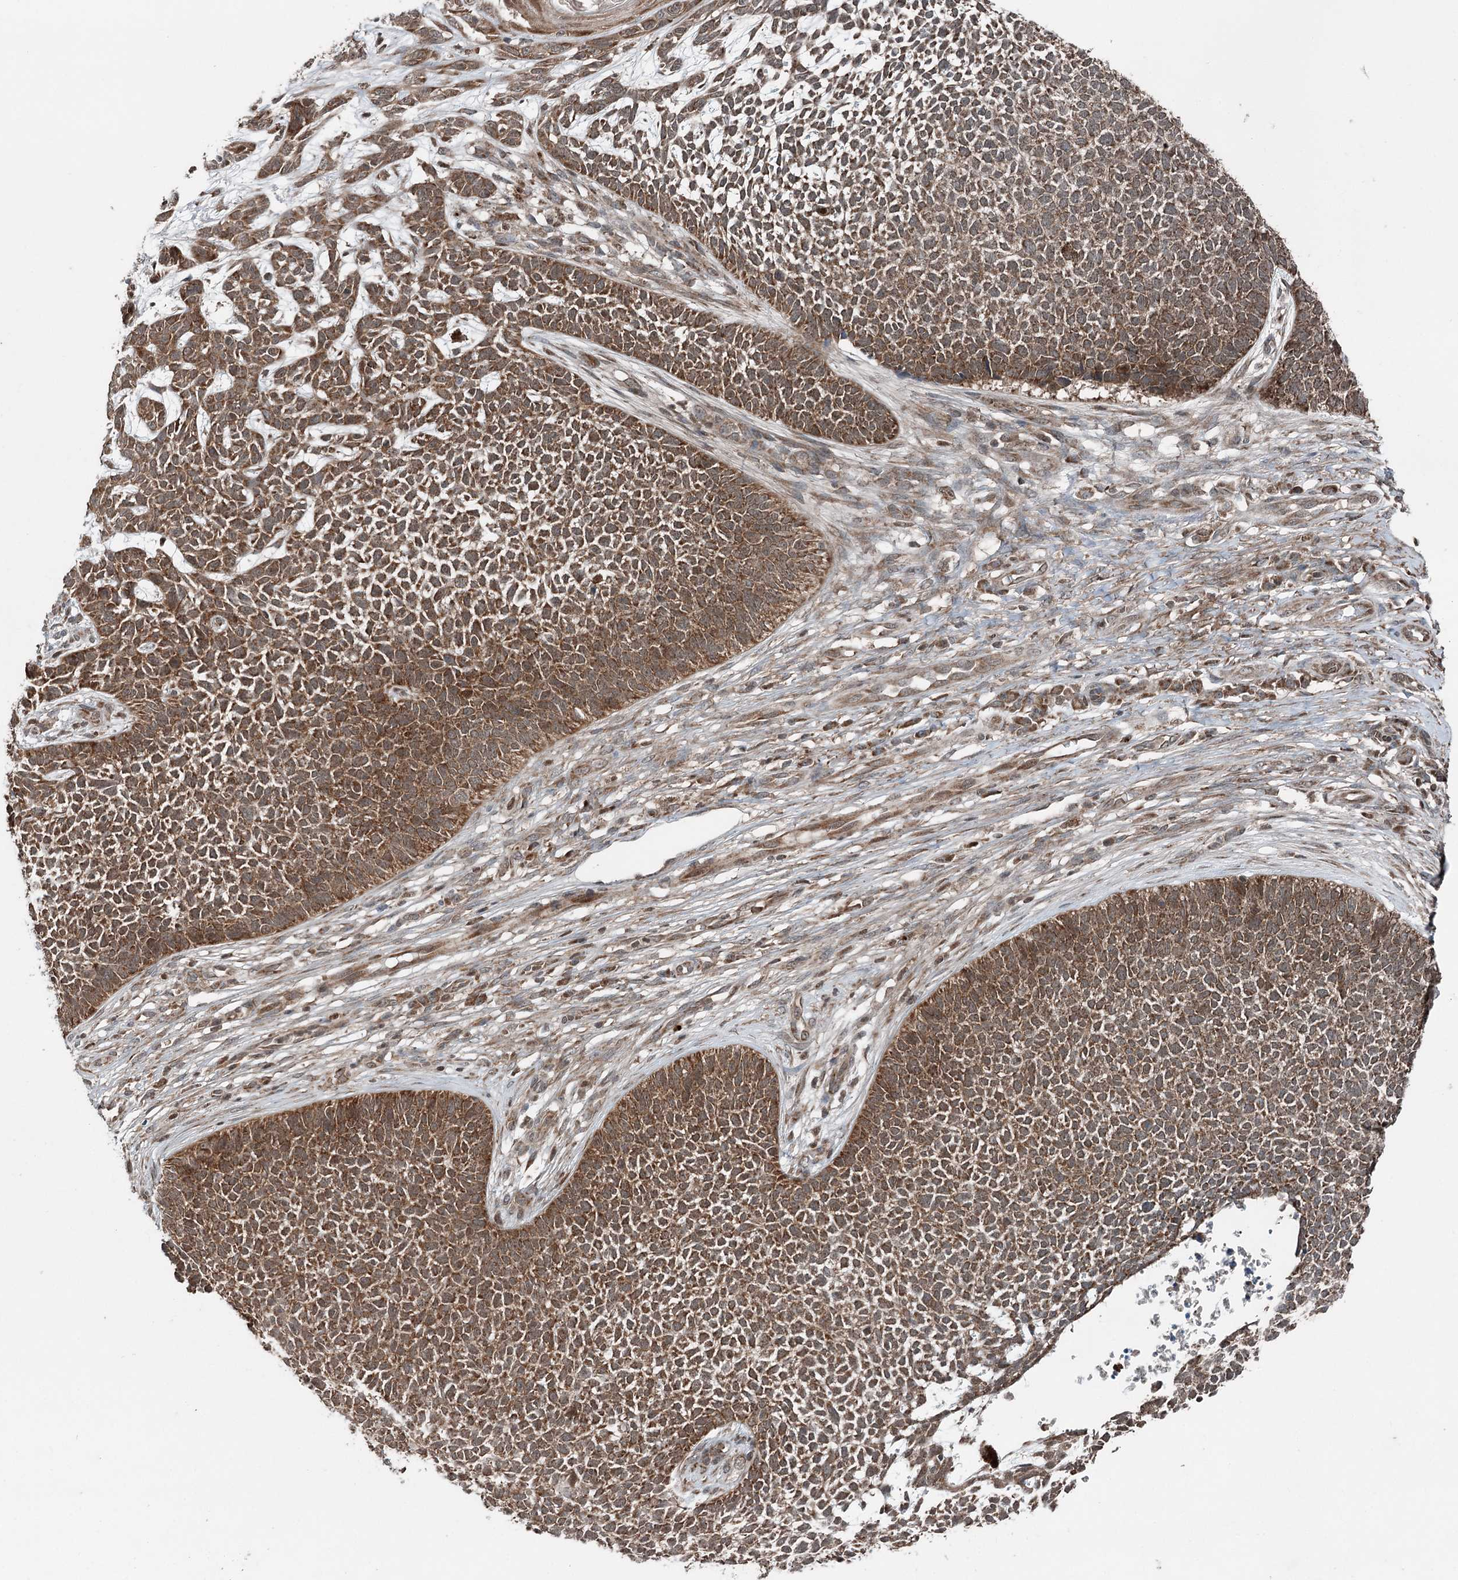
{"staining": {"intensity": "moderate", "quantity": ">75%", "location": "cytoplasmic/membranous"}, "tissue": "skin cancer", "cell_type": "Tumor cells", "image_type": "cancer", "snomed": [{"axis": "morphology", "description": "Basal cell carcinoma"}, {"axis": "topography", "description": "Skin"}], "caption": "A medium amount of moderate cytoplasmic/membranous expression is seen in approximately >75% of tumor cells in basal cell carcinoma (skin) tissue. Using DAB (3,3'-diaminobenzidine) (brown) and hematoxylin (blue) stains, captured at high magnification using brightfield microscopy.", "gene": "WAPL", "patient": {"sex": "female", "age": 84}}